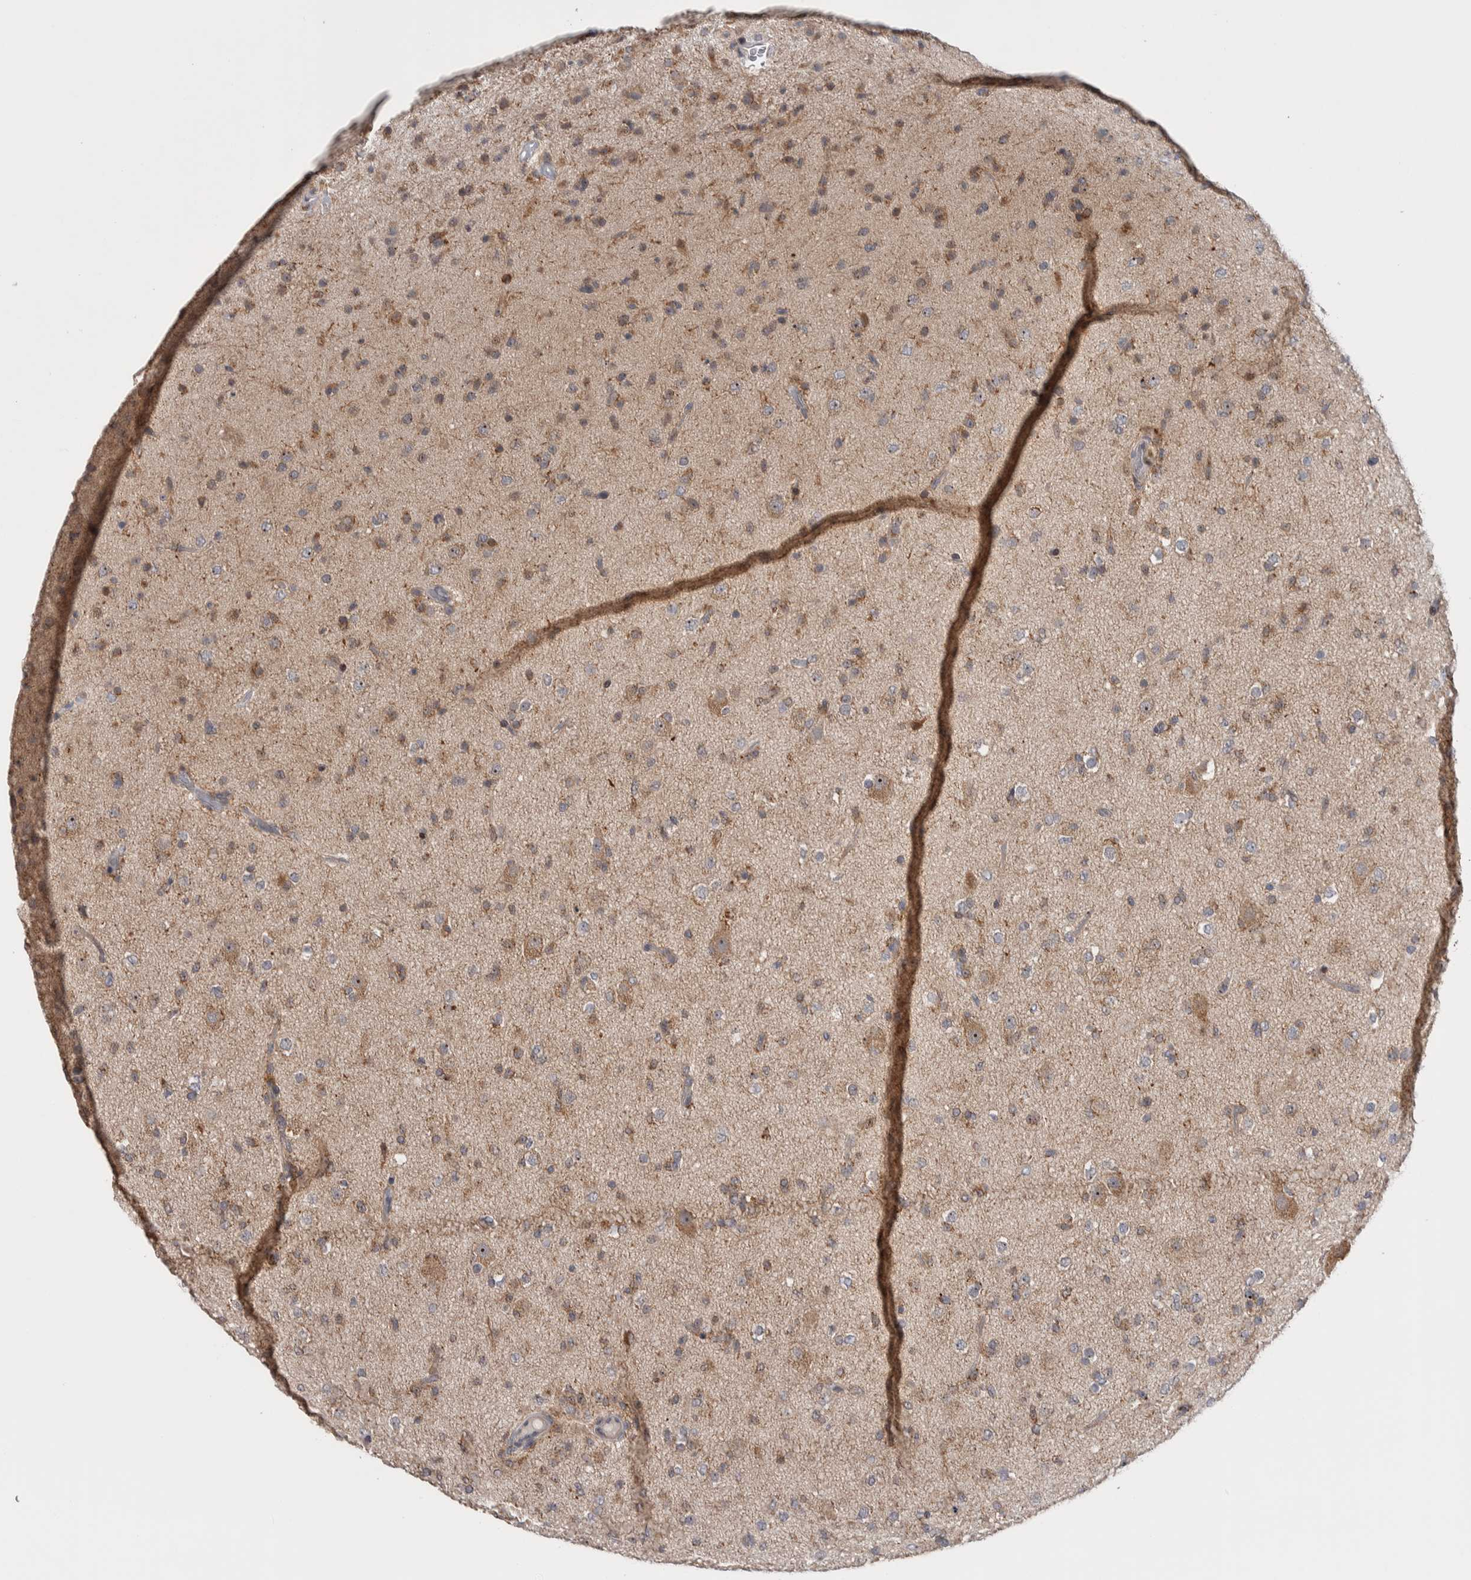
{"staining": {"intensity": "weak", "quantity": "25%-75%", "location": "cytoplasmic/membranous"}, "tissue": "glioma", "cell_type": "Tumor cells", "image_type": "cancer", "snomed": [{"axis": "morphology", "description": "Glioma, malignant, Low grade"}, {"axis": "topography", "description": "Brain"}], "caption": "IHC micrograph of neoplastic tissue: malignant glioma (low-grade) stained using immunohistochemistry (IHC) displays low levels of weak protein expression localized specifically in the cytoplasmic/membranous of tumor cells, appearing as a cytoplasmic/membranous brown color.", "gene": "PRRG4", "patient": {"sex": "male", "age": 65}}